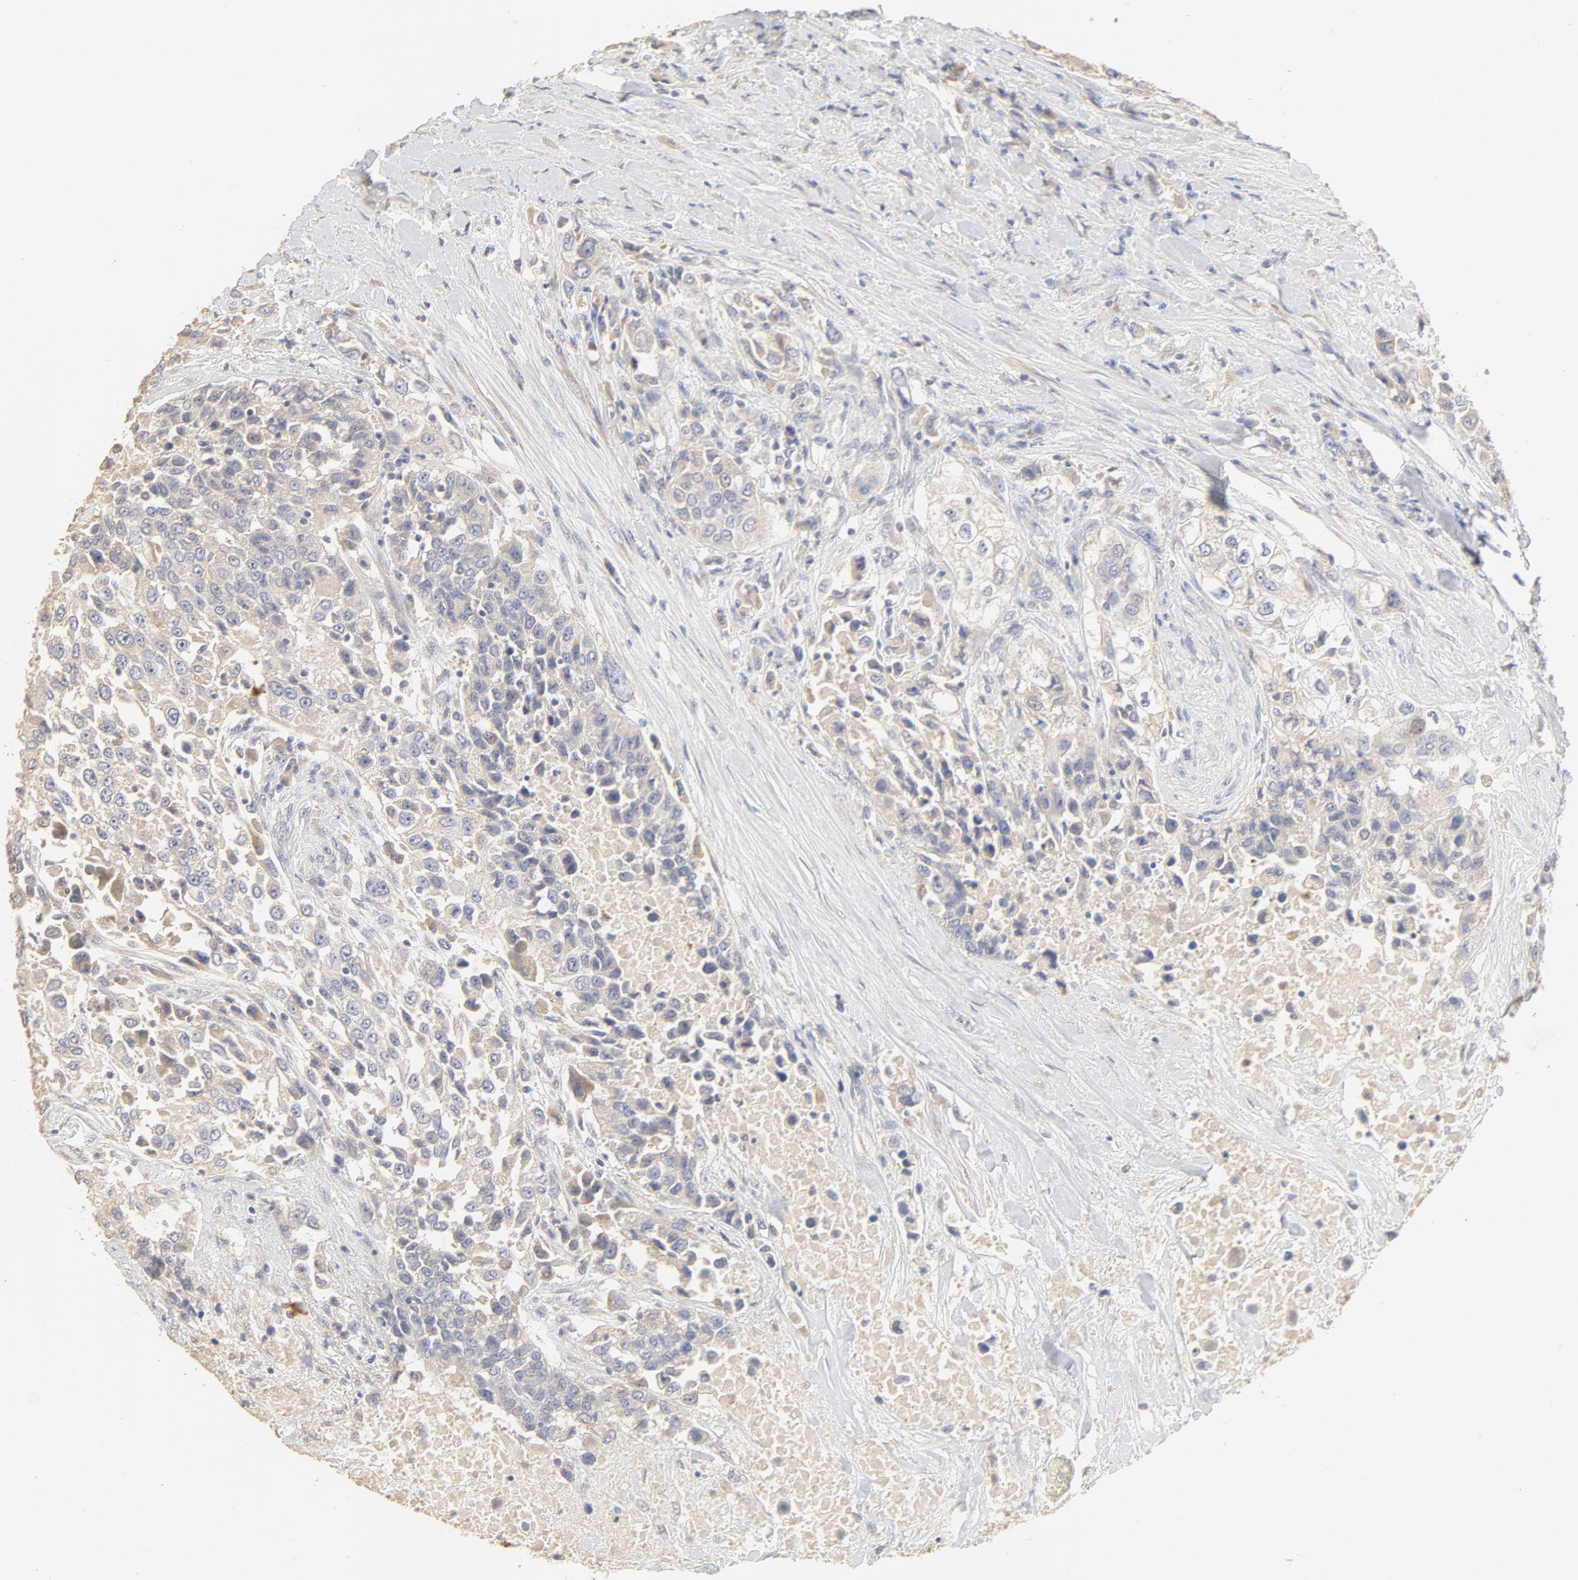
{"staining": {"intensity": "negative", "quantity": "none", "location": "none"}, "tissue": "urothelial cancer", "cell_type": "Tumor cells", "image_type": "cancer", "snomed": [{"axis": "morphology", "description": "Urothelial carcinoma, High grade"}, {"axis": "topography", "description": "Urinary bladder"}], "caption": "Tumor cells are negative for protein expression in human urothelial cancer.", "gene": "FCGBP", "patient": {"sex": "female", "age": 80}}